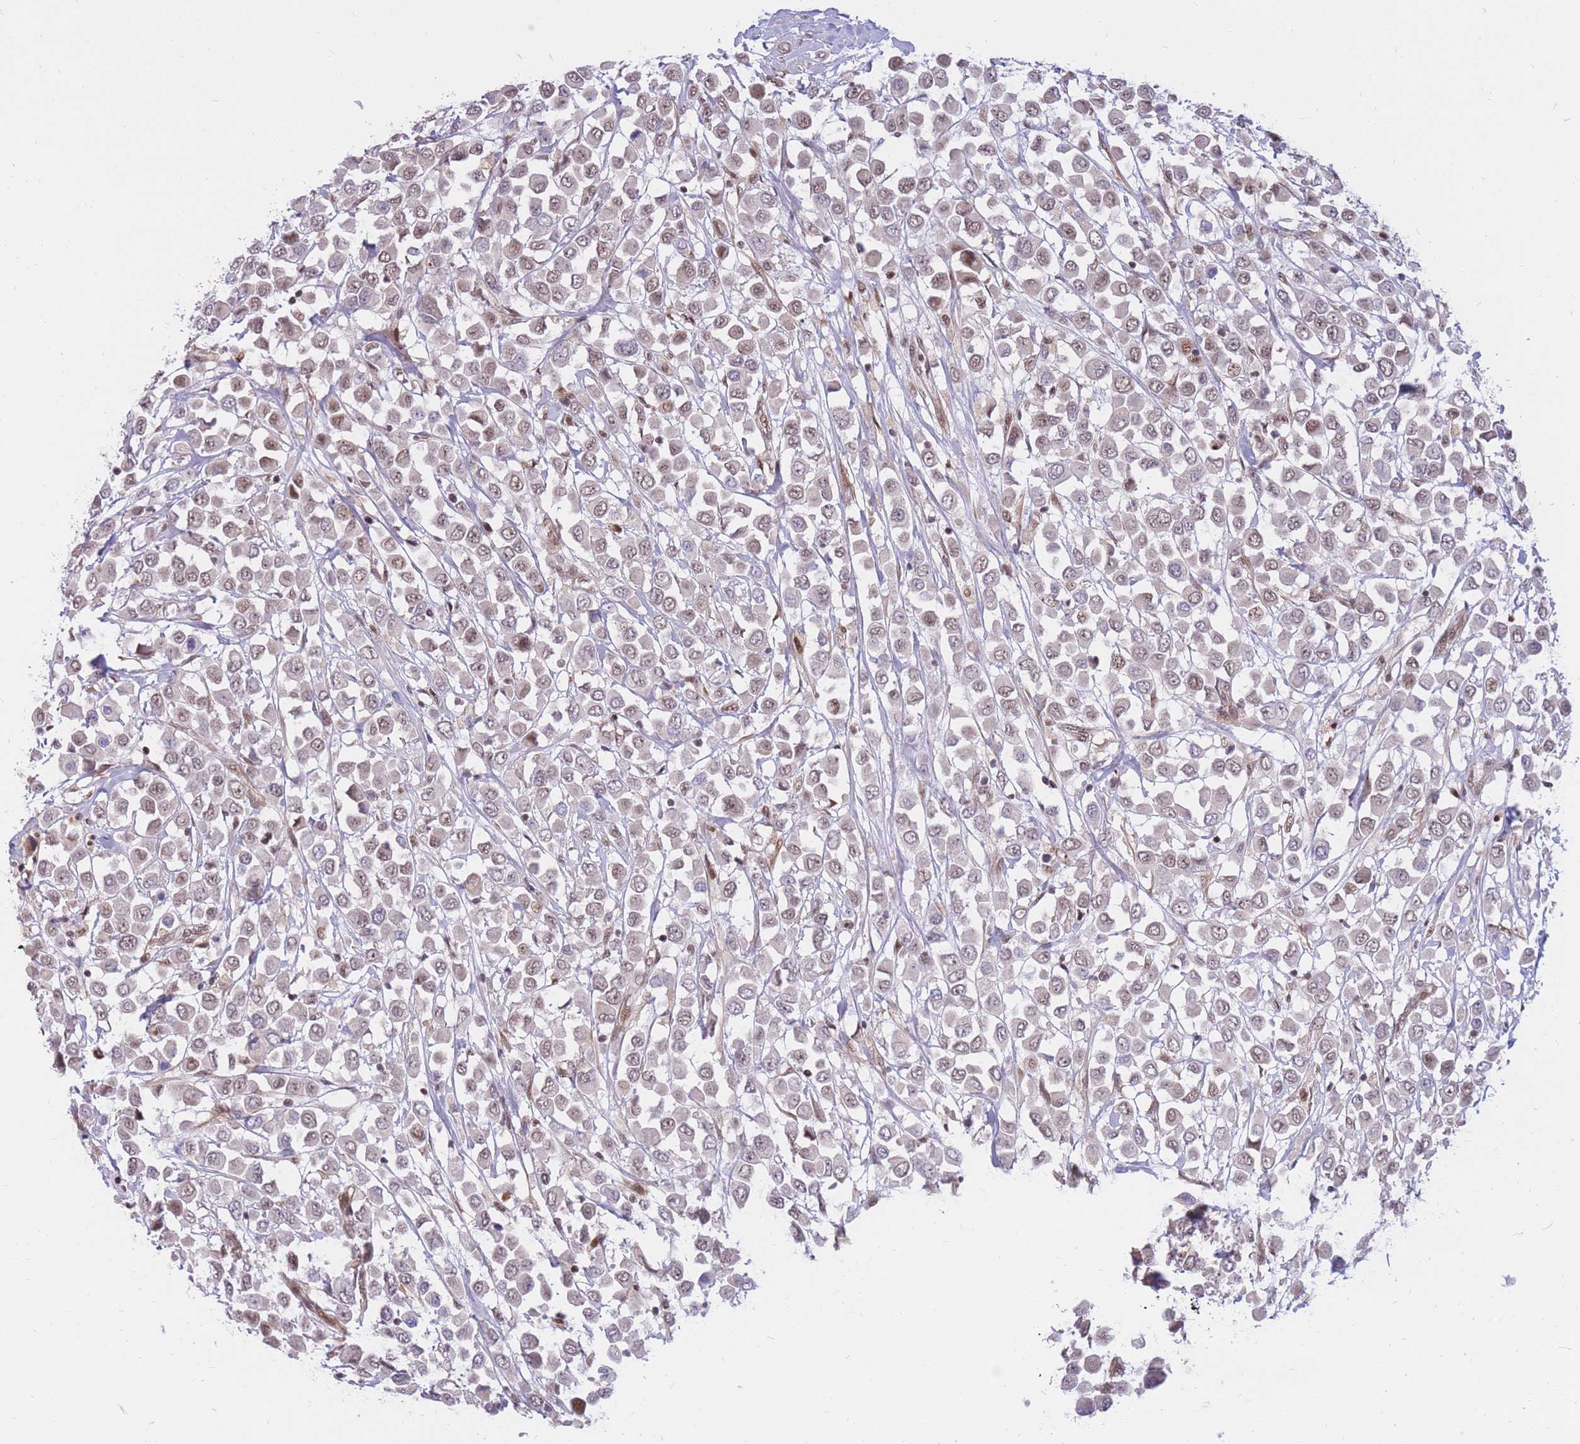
{"staining": {"intensity": "weak", "quantity": ">75%", "location": "nuclear"}, "tissue": "breast cancer", "cell_type": "Tumor cells", "image_type": "cancer", "snomed": [{"axis": "morphology", "description": "Duct carcinoma"}, {"axis": "topography", "description": "Breast"}], "caption": "This image reveals invasive ductal carcinoma (breast) stained with immunohistochemistry (IHC) to label a protein in brown. The nuclear of tumor cells show weak positivity for the protein. Nuclei are counter-stained blue.", "gene": "ERICH6B", "patient": {"sex": "female", "age": 61}}